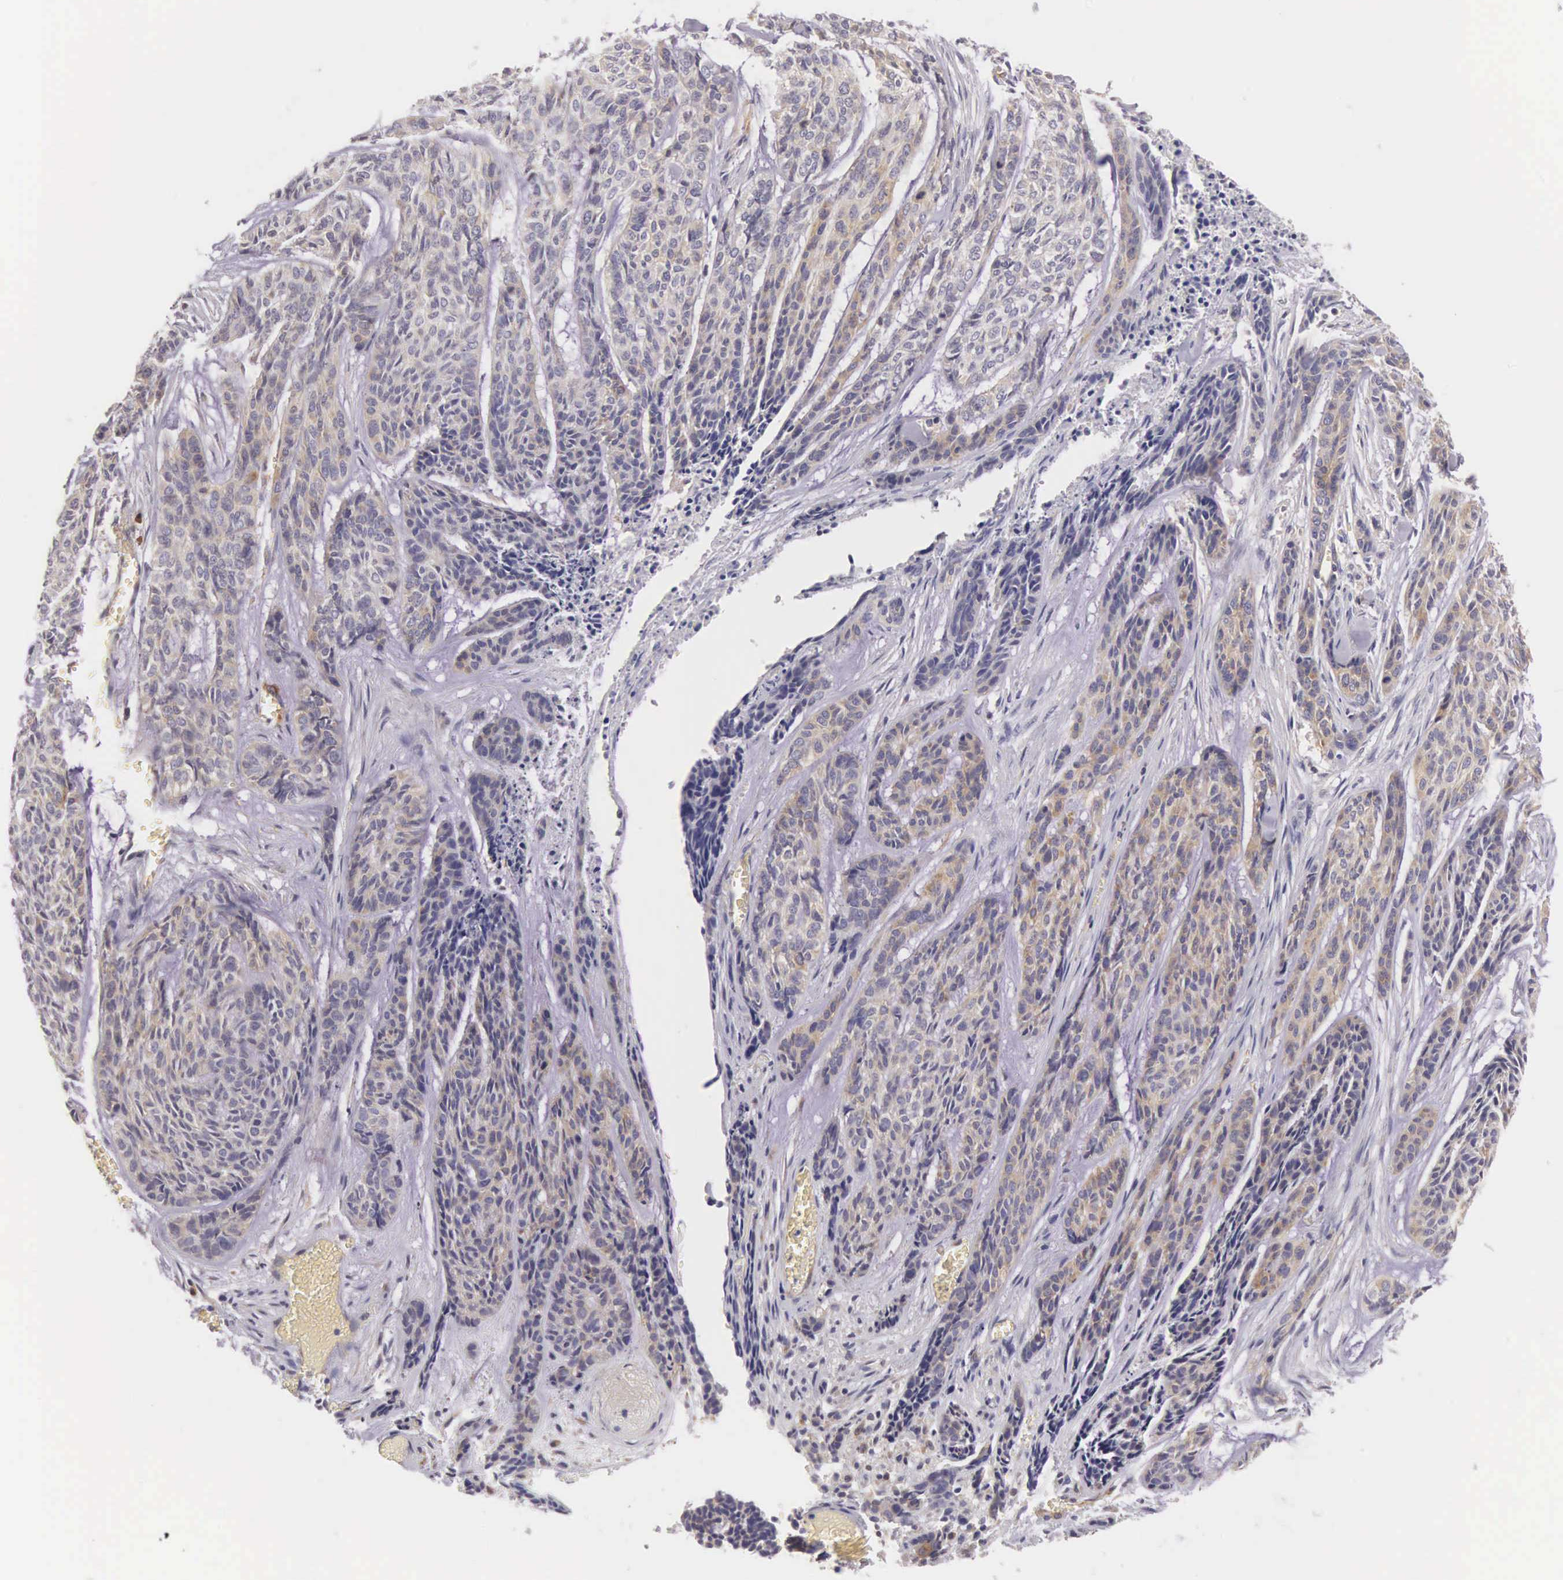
{"staining": {"intensity": "weak", "quantity": "25%-75%", "location": "cytoplasmic/membranous"}, "tissue": "skin cancer", "cell_type": "Tumor cells", "image_type": "cancer", "snomed": [{"axis": "morphology", "description": "Normal tissue, NOS"}, {"axis": "morphology", "description": "Basal cell carcinoma"}, {"axis": "topography", "description": "Skin"}], "caption": "A high-resolution image shows immunohistochemistry (IHC) staining of skin basal cell carcinoma, which reveals weak cytoplasmic/membranous positivity in about 25%-75% of tumor cells.", "gene": "OSBPL3", "patient": {"sex": "female", "age": 65}}